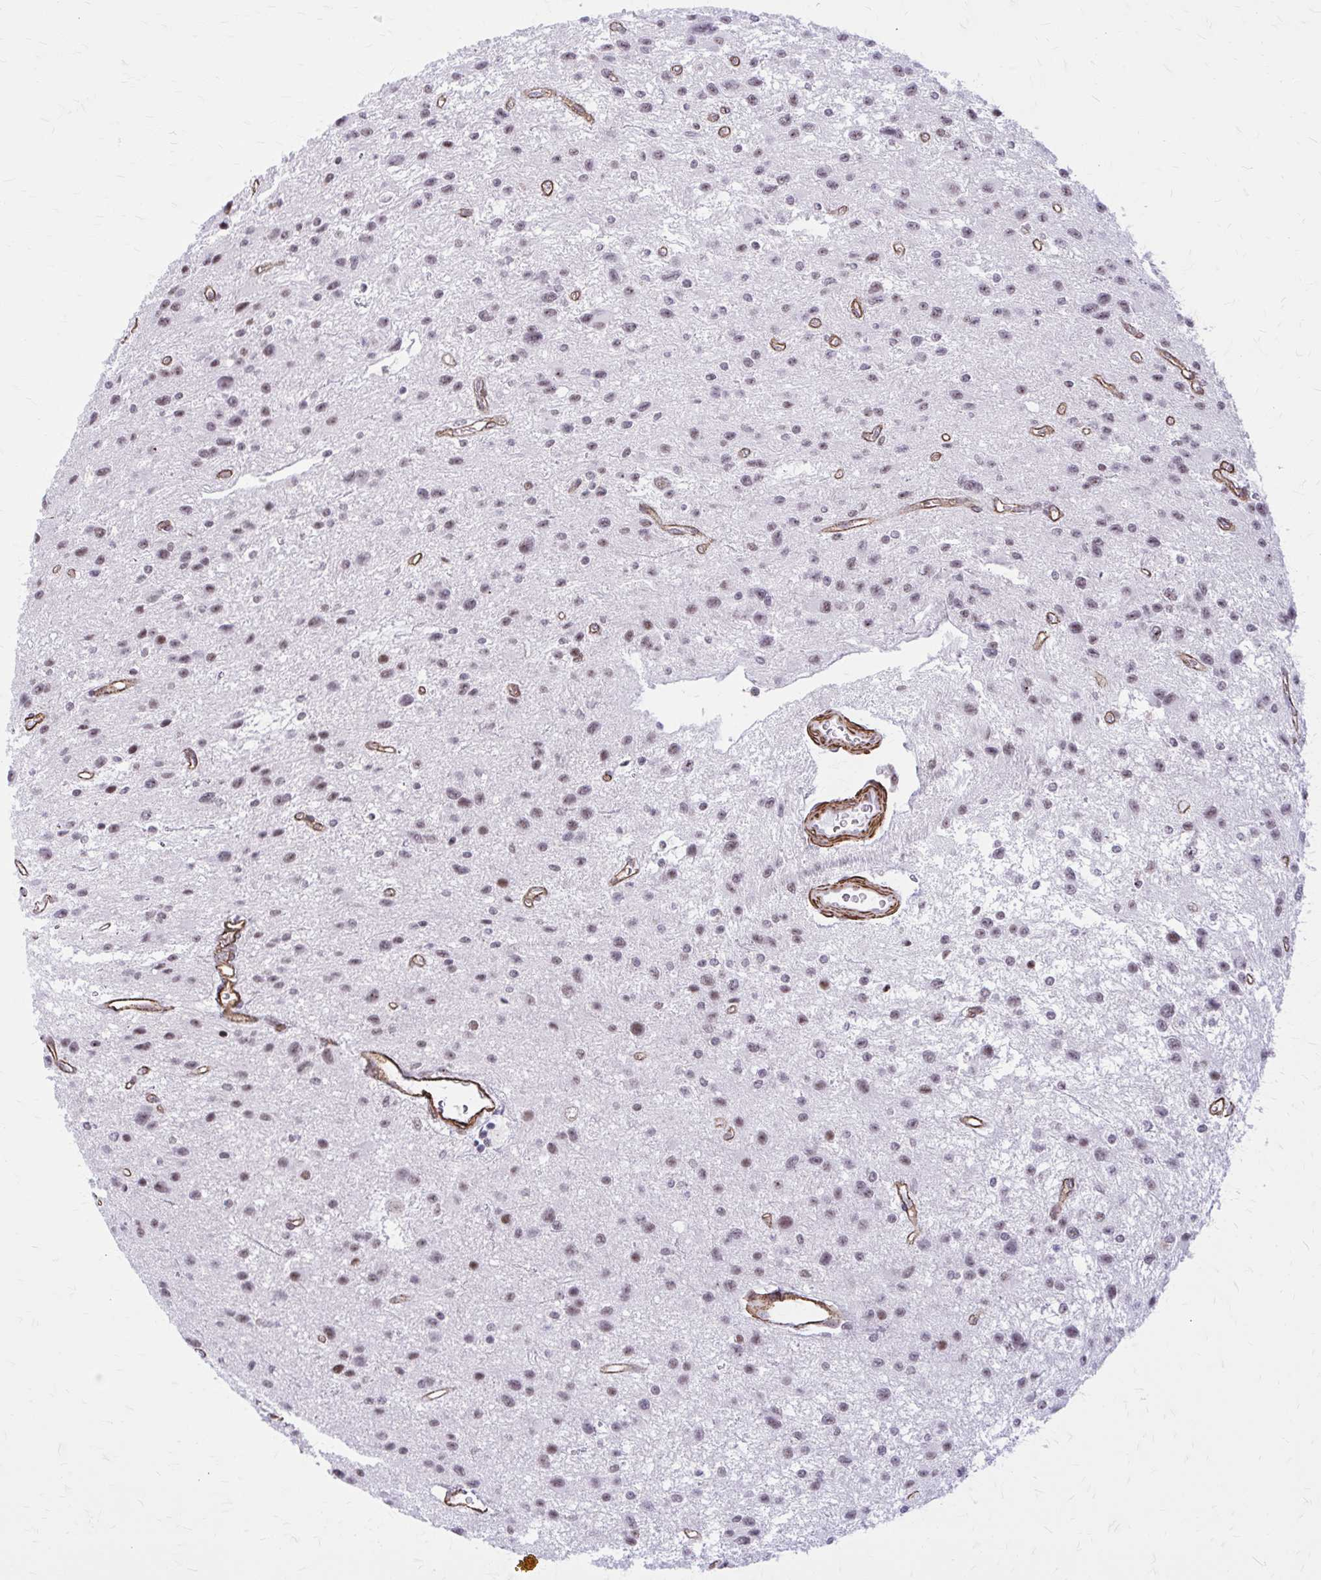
{"staining": {"intensity": "weak", "quantity": "<25%", "location": "nuclear"}, "tissue": "glioma", "cell_type": "Tumor cells", "image_type": "cancer", "snomed": [{"axis": "morphology", "description": "Glioma, malignant, Low grade"}, {"axis": "topography", "description": "Brain"}], "caption": "Tumor cells are negative for brown protein staining in malignant glioma (low-grade).", "gene": "NRBF2", "patient": {"sex": "male", "age": 43}}